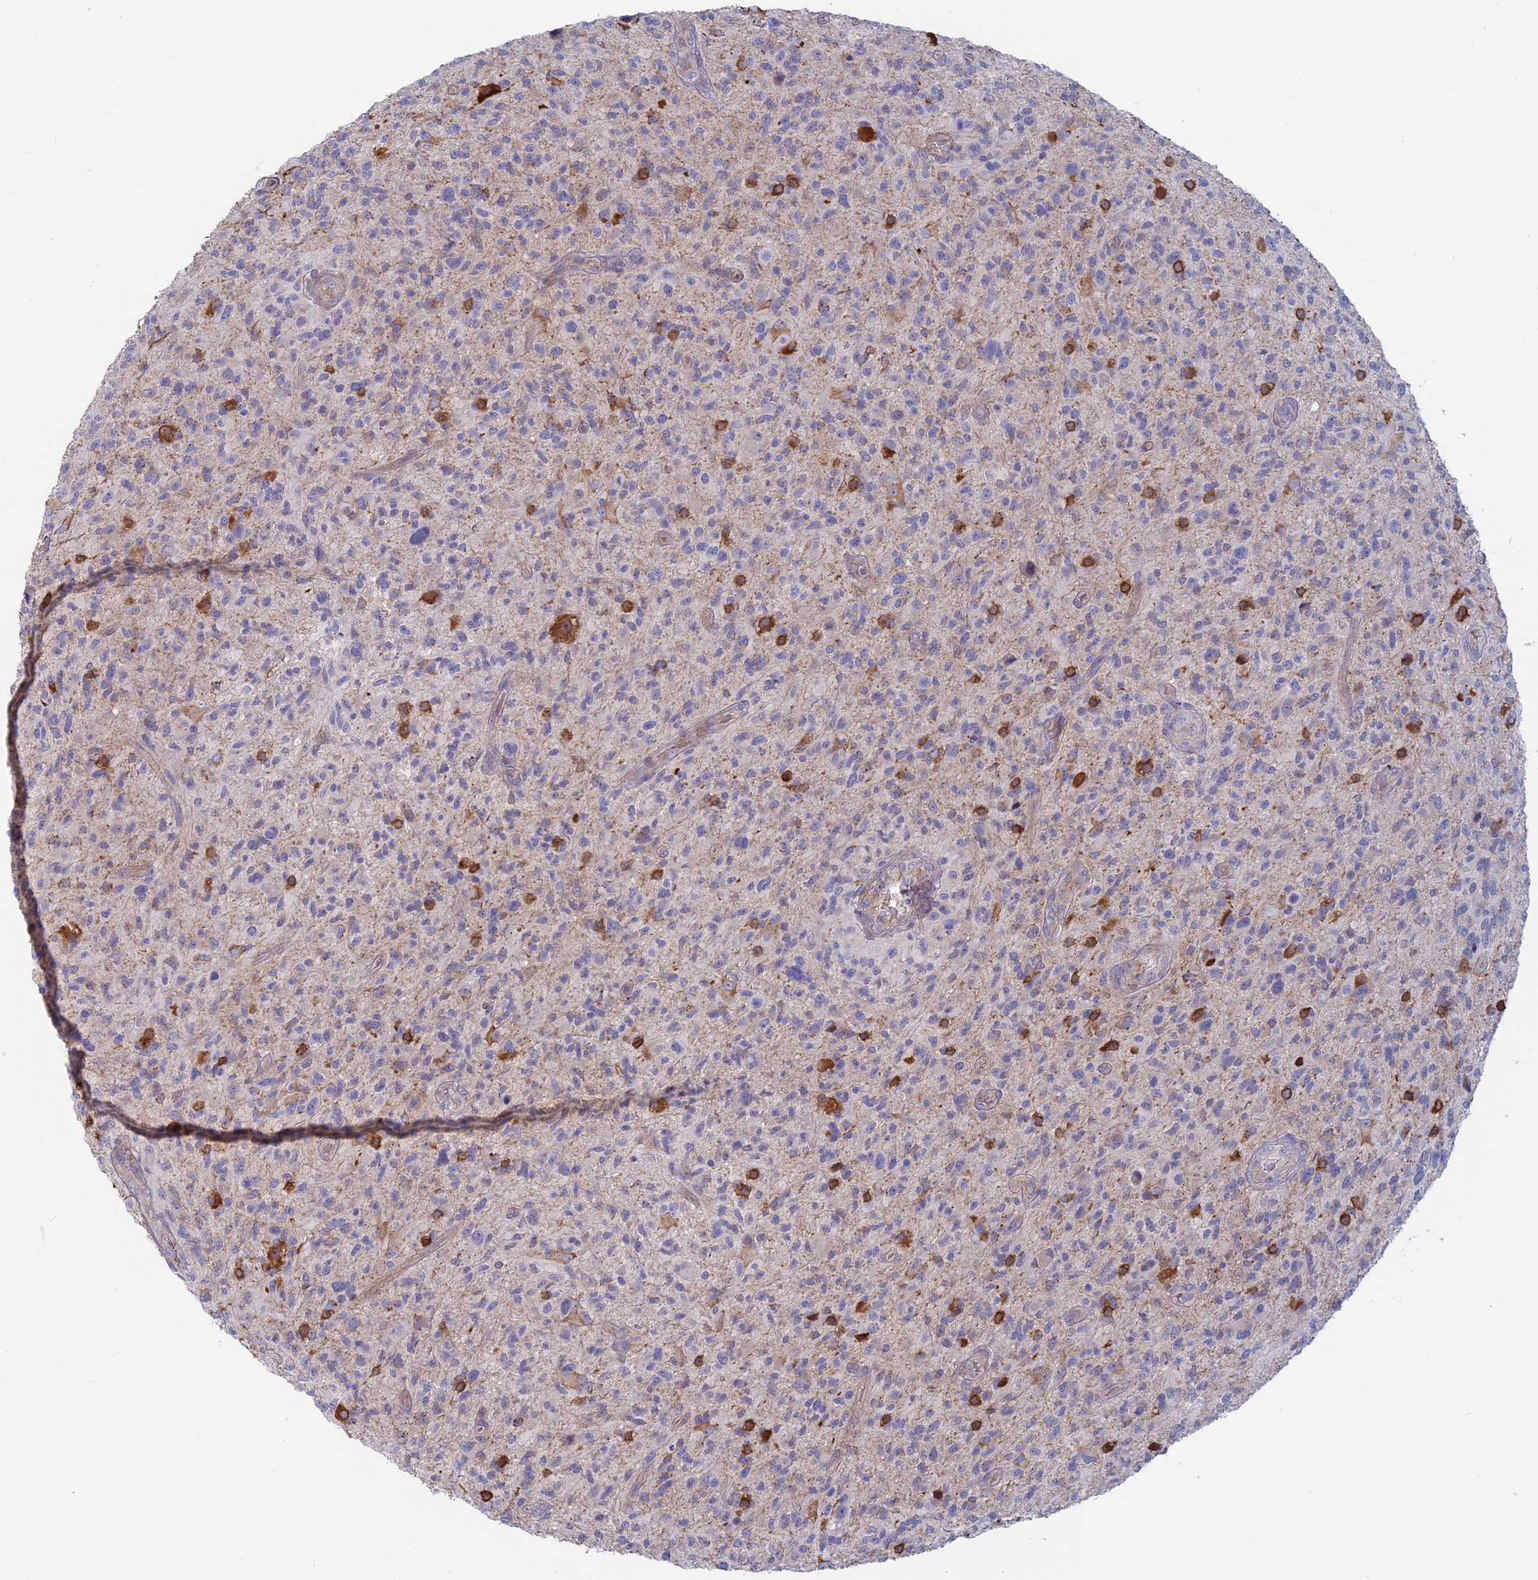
{"staining": {"intensity": "negative", "quantity": "none", "location": "none"}, "tissue": "glioma", "cell_type": "Tumor cells", "image_type": "cancer", "snomed": [{"axis": "morphology", "description": "Glioma, malignant, High grade"}, {"axis": "topography", "description": "Brain"}], "caption": "Glioma was stained to show a protein in brown. There is no significant expression in tumor cells.", "gene": "TBC1D30", "patient": {"sex": "male", "age": 47}}